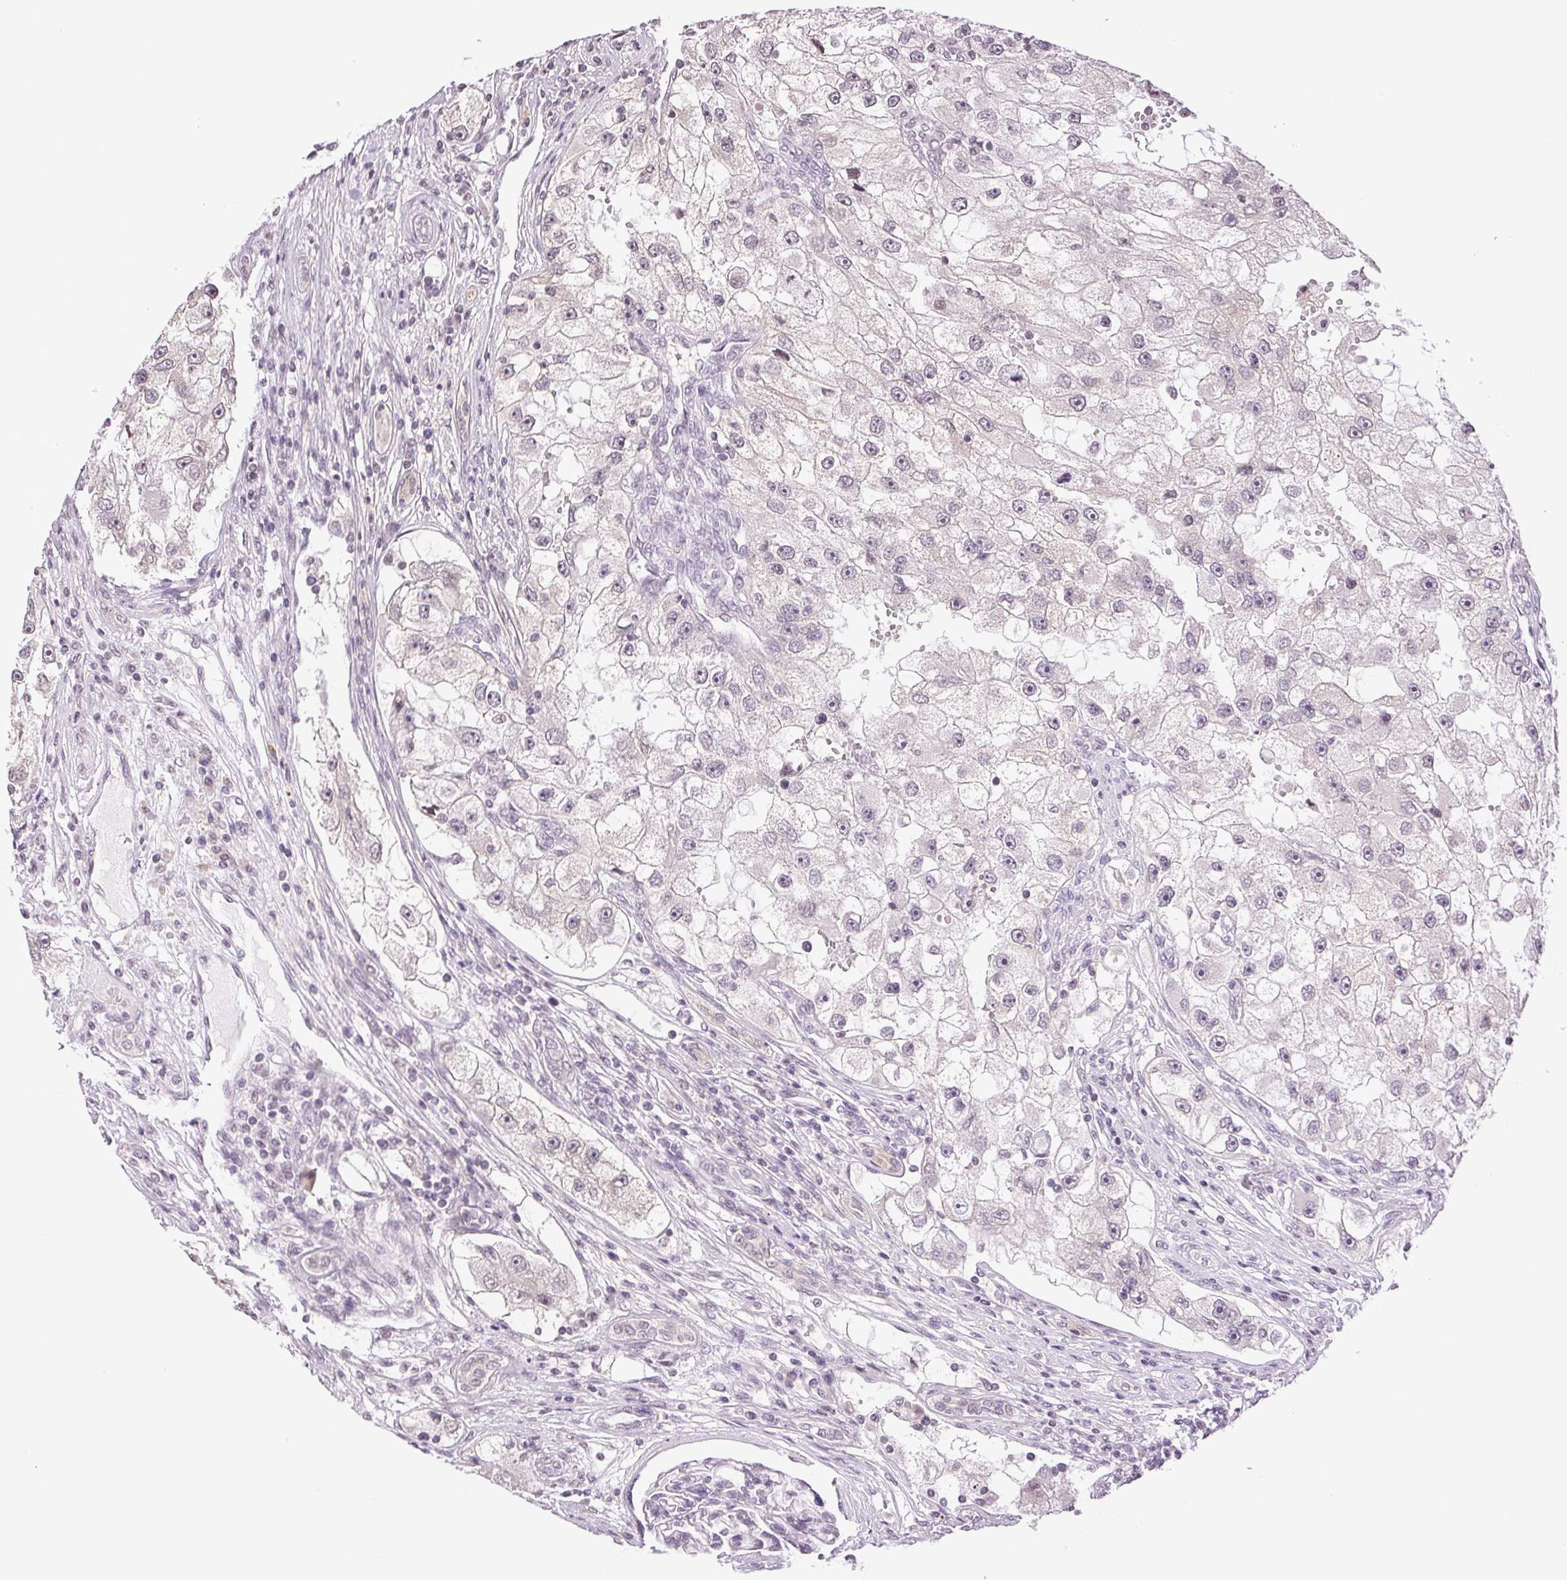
{"staining": {"intensity": "negative", "quantity": "none", "location": "none"}, "tissue": "renal cancer", "cell_type": "Tumor cells", "image_type": "cancer", "snomed": [{"axis": "morphology", "description": "Adenocarcinoma, NOS"}, {"axis": "topography", "description": "Kidney"}], "caption": "An immunohistochemistry (IHC) photomicrograph of renal cancer is shown. There is no staining in tumor cells of renal cancer.", "gene": "TNNT3", "patient": {"sex": "male", "age": 63}}